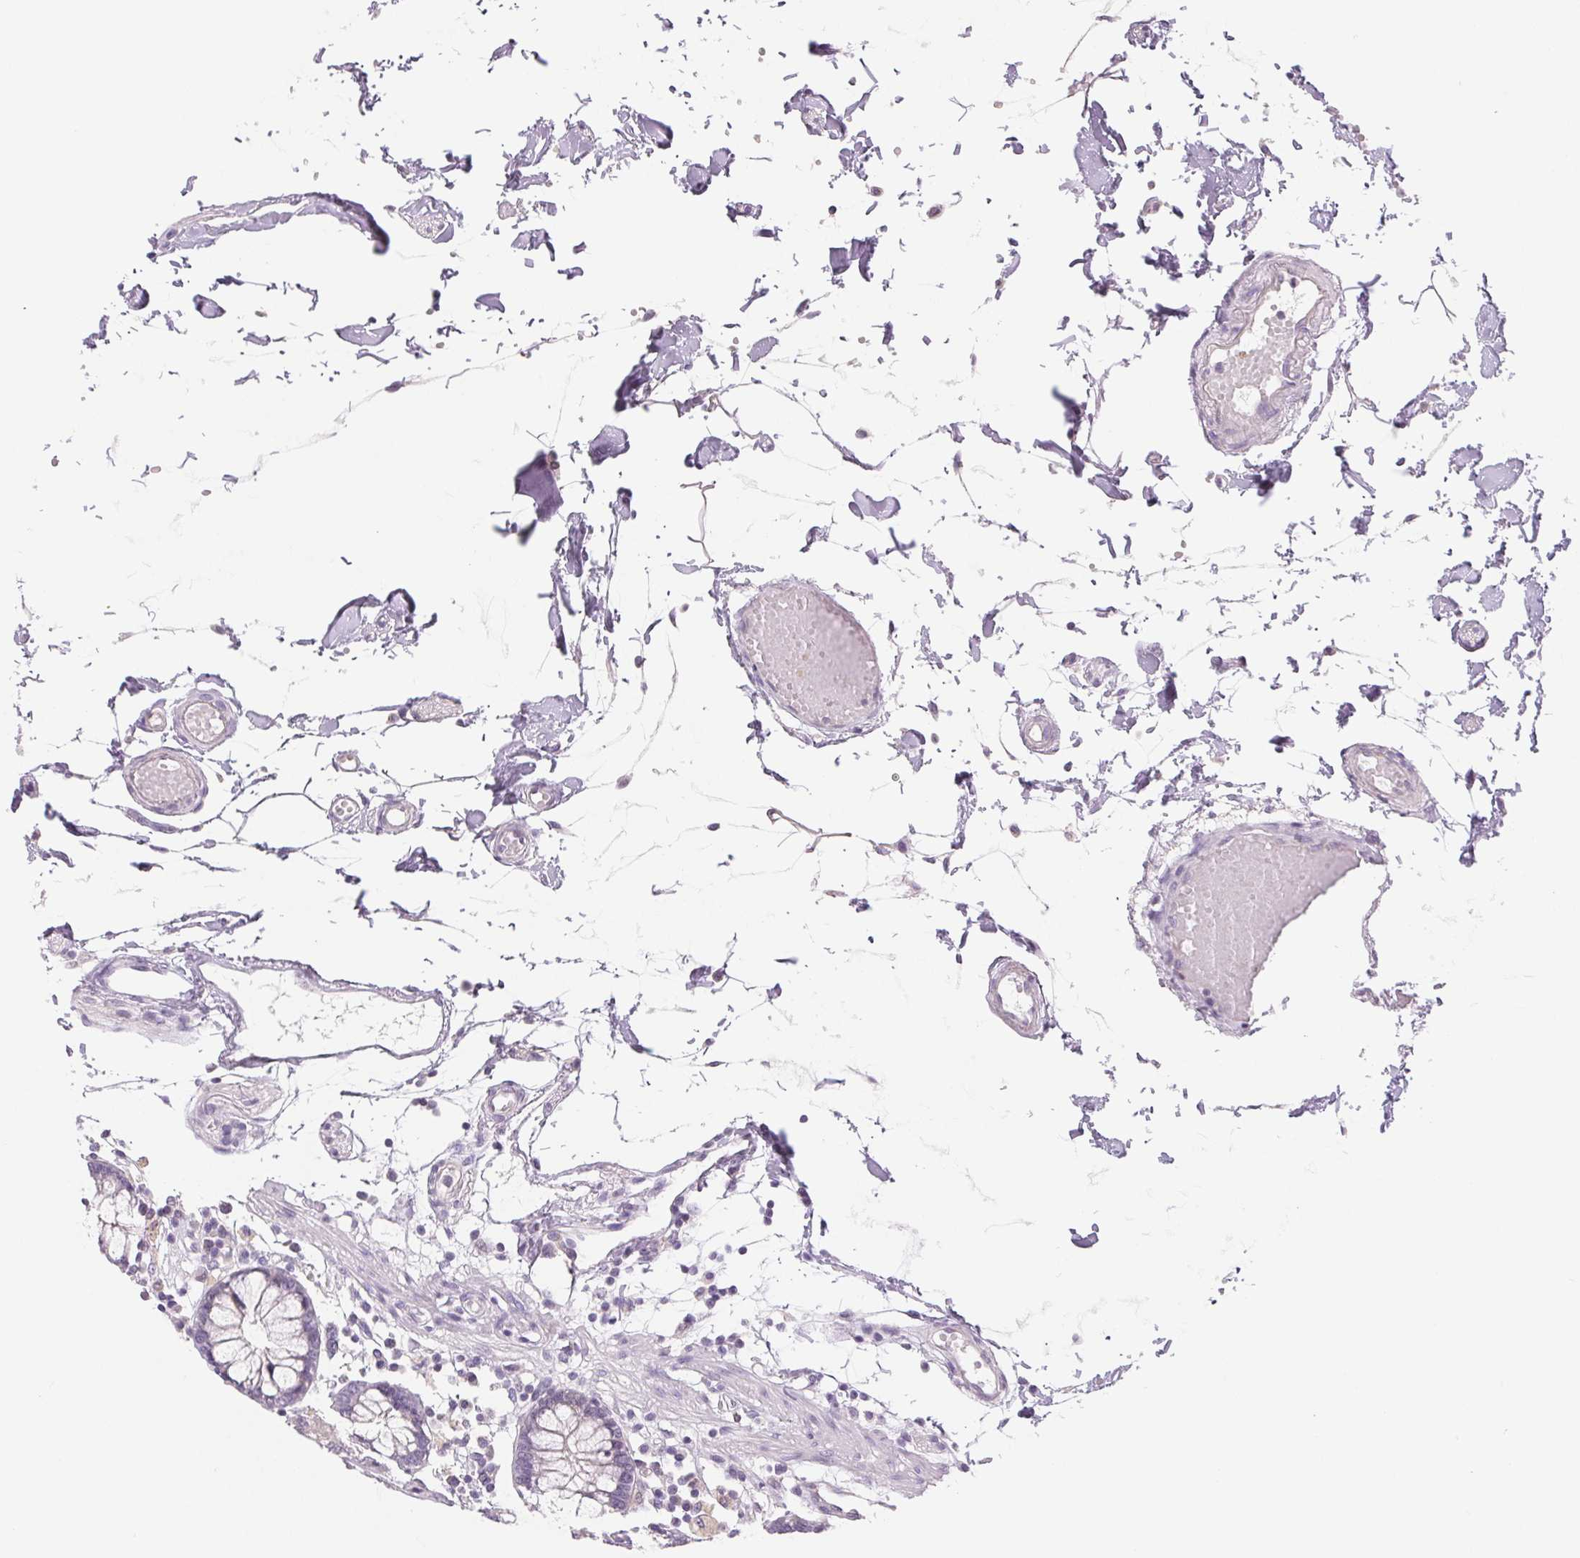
{"staining": {"intensity": "negative", "quantity": "none", "location": "none"}, "tissue": "colon", "cell_type": "Endothelial cells", "image_type": "normal", "snomed": [{"axis": "morphology", "description": "Normal tissue, NOS"}, {"axis": "morphology", "description": "Adenocarcinoma, NOS"}, {"axis": "topography", "description": "Colon"}], "caption": "The micrograph reveals no staining of endothelial cells in normal colon.", "gene": "CCDC168", "patient": {"sex": "male", "age": 83}}